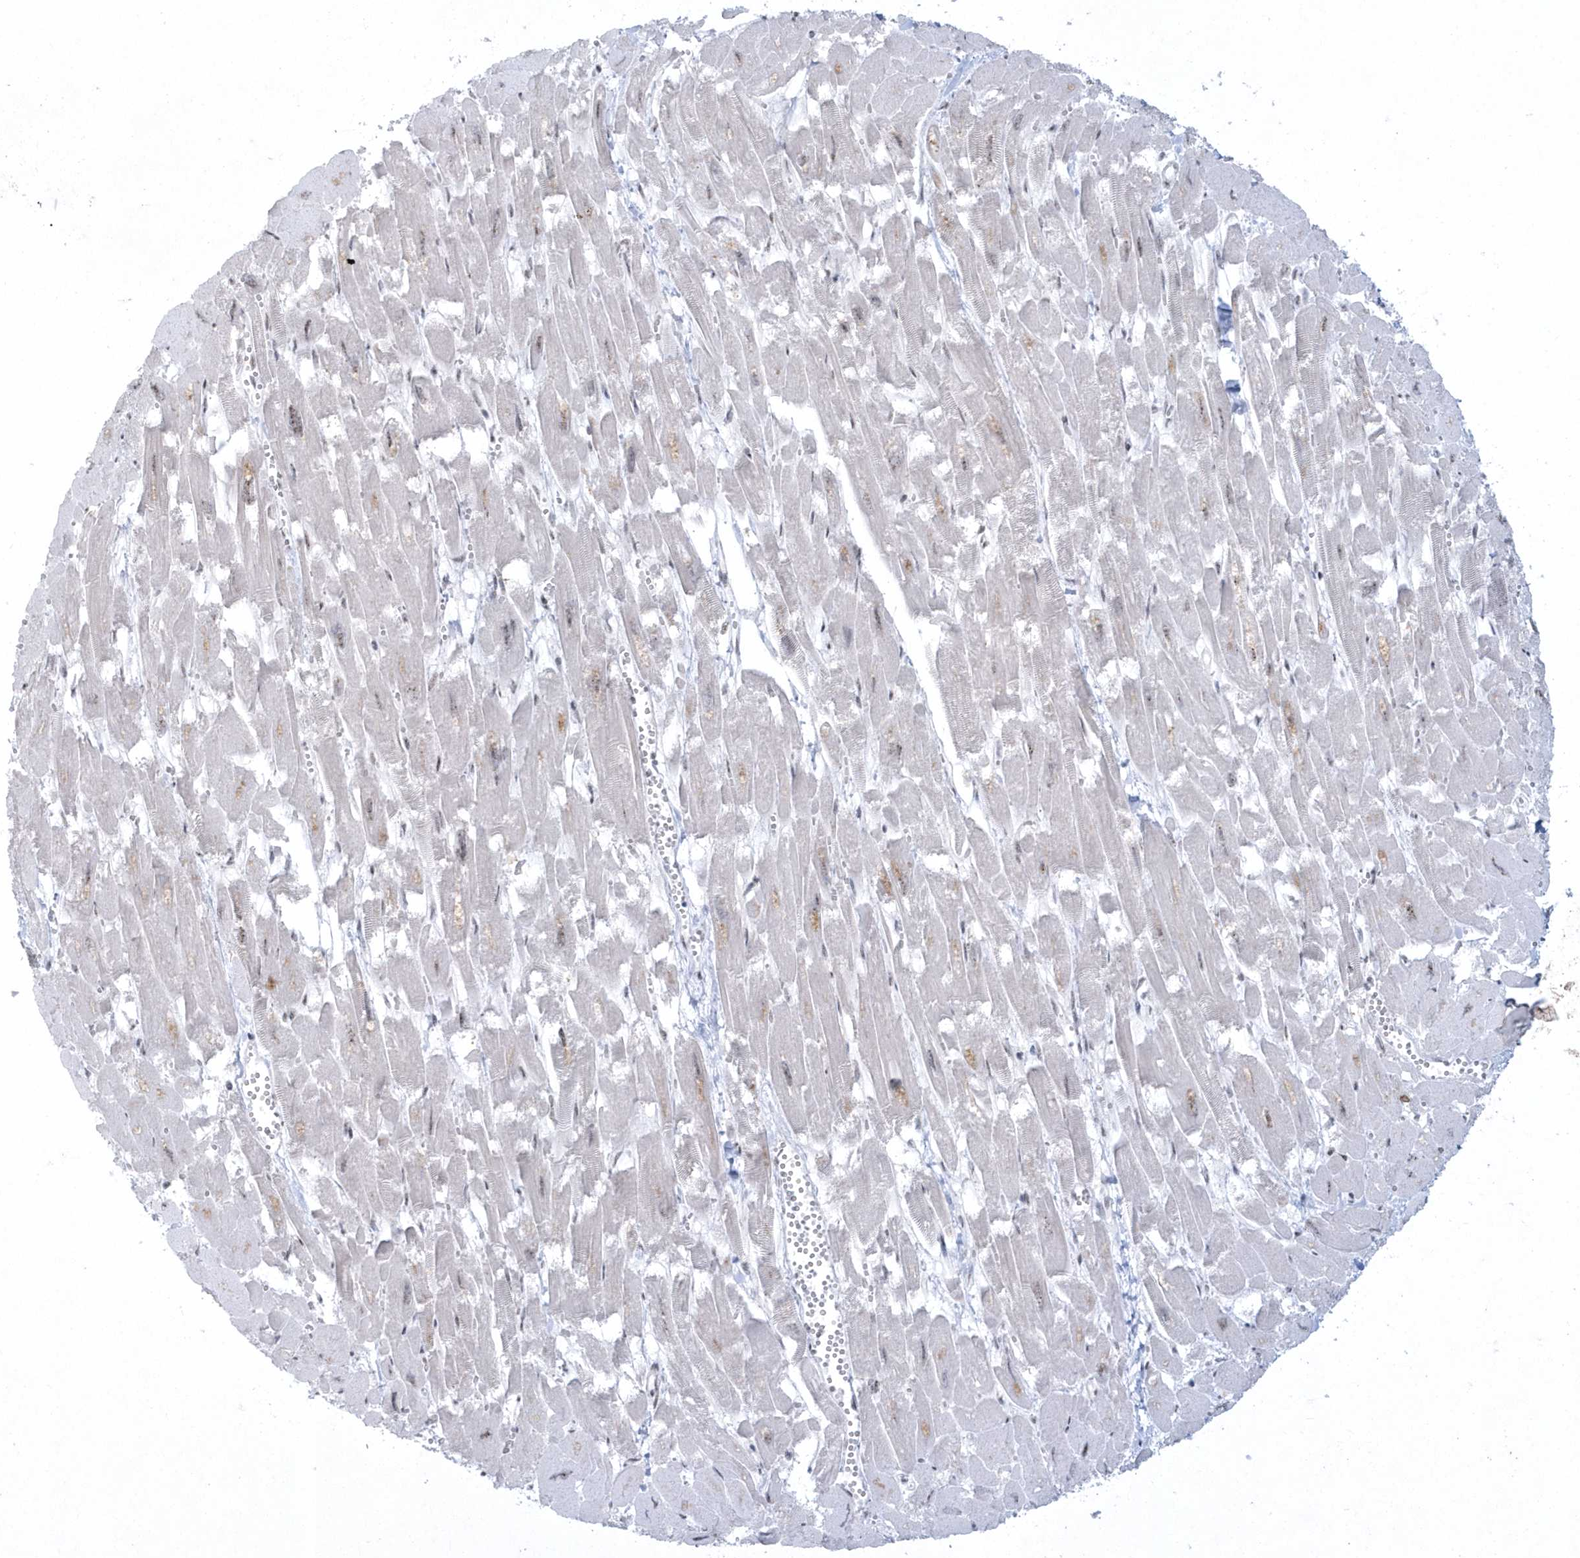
{"staining": {"intensity": "weak", "quantity": "25%-75%", "location": "nuclear"}, "tissue": "heart muscle", "cell_type": "Cardiomyocytes", "image_type": "normal", "snomed": [{"axis": "morphology", "description": "Normal tissue, NOS"}, {"axis": "topography", "description": "Heart"}], "caption": "High-magnification brightfield microscopy of unremarkable heart muscle stained with DAB (brown) and counterstained with hematoxylin (blue). cardiomyocytes exhibit weak nuclear staining is present in approximately25%-75% of cells.", "gene": "KDM6B", "patient": {"sex": "male", "age": 54}}